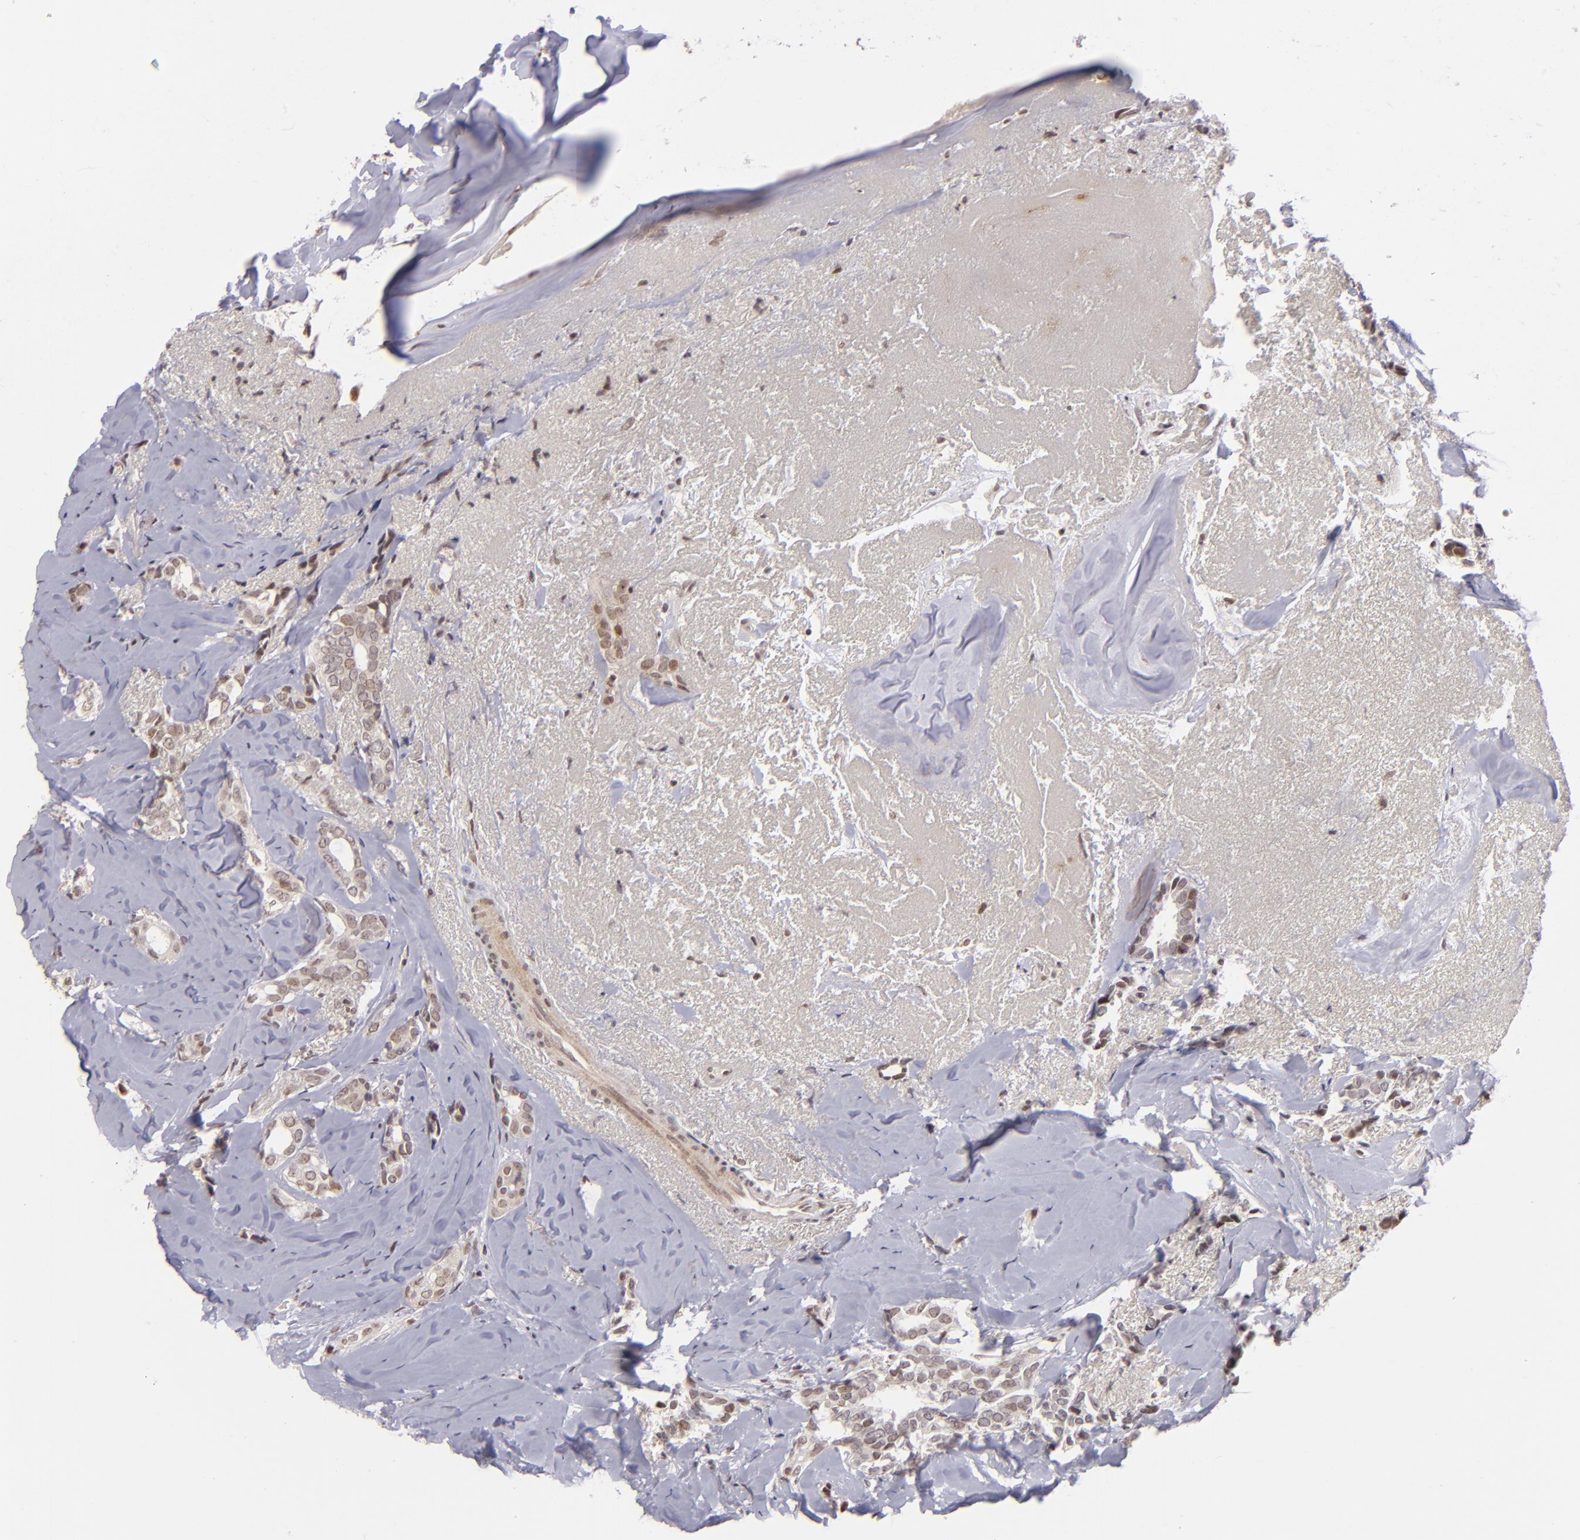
{"staining": {"intensity": "weak", "quantity": "<25%", "location": "nuclear"}, "tissue": "breast cancer", "cell_type": "Tumor cells", "image_type": "cancer", "snomed": [{"axis": "morphology", "description": "Duct carcinoma"}, {"axis": "topography", "description": "Breast"}], "caption": "Breast cancer (infiltrating ductal carcinoma) was stained to show a protein in brown. There is no significant staining in tumor cells.", "gene": "RARB", "patient": {"sex": "female", "age": 54}}